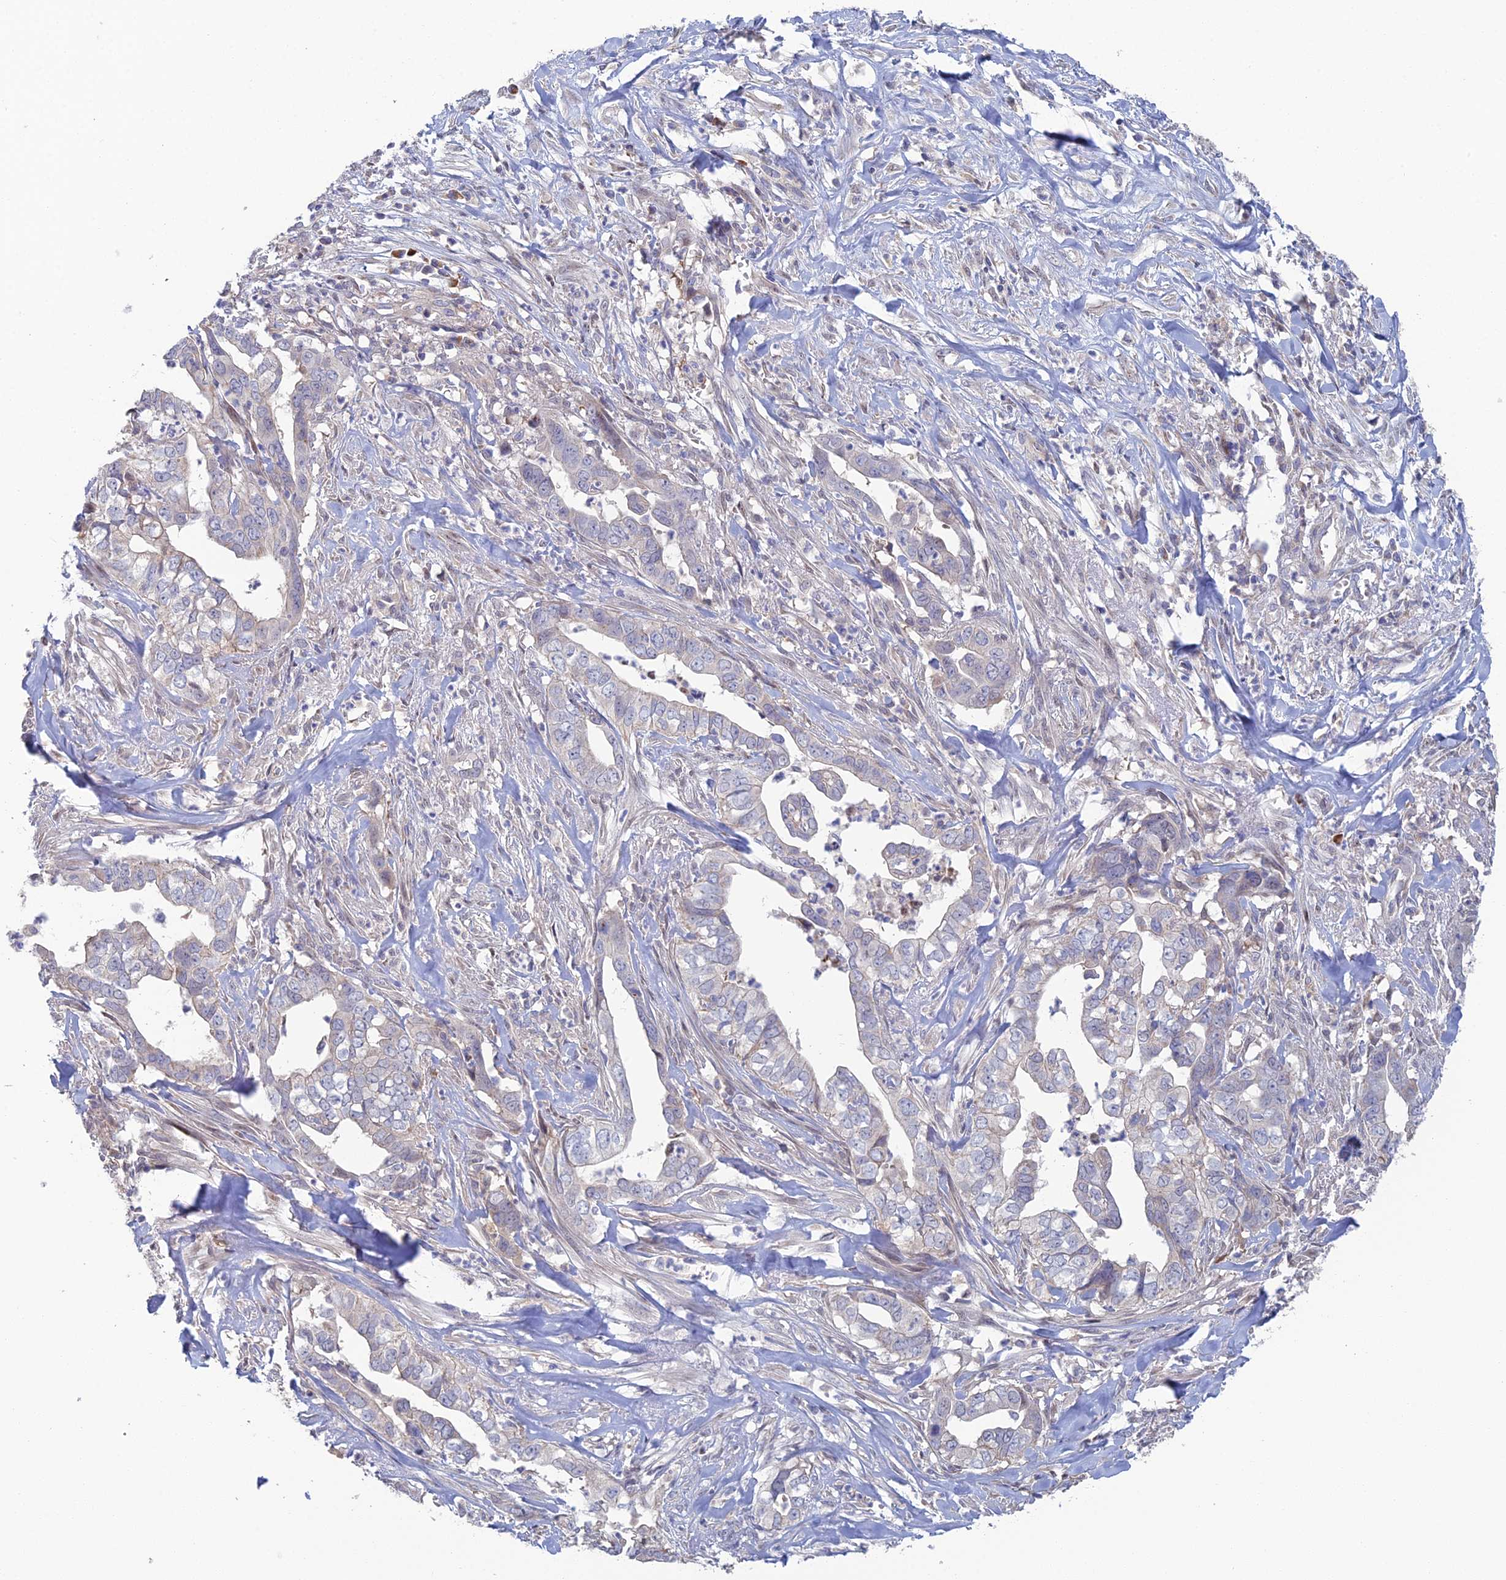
{"staining": {"intensity": "negative", "quantity": "none", "location": "none"}, "tissue": "liver cancer", "cell_type": "Tumor cells", "image_type": "cancer", "snomed": [{"axis": "morphology", "description": "Cholangiocarcinoma"}, {"axis": "topography", "description": "Liver"}], "caption": "Tumor cells show no significant staining in cholangiocarcinoma (liver).", "gene": "ARL16", "patient": {"sex": "female", "age": 79}}